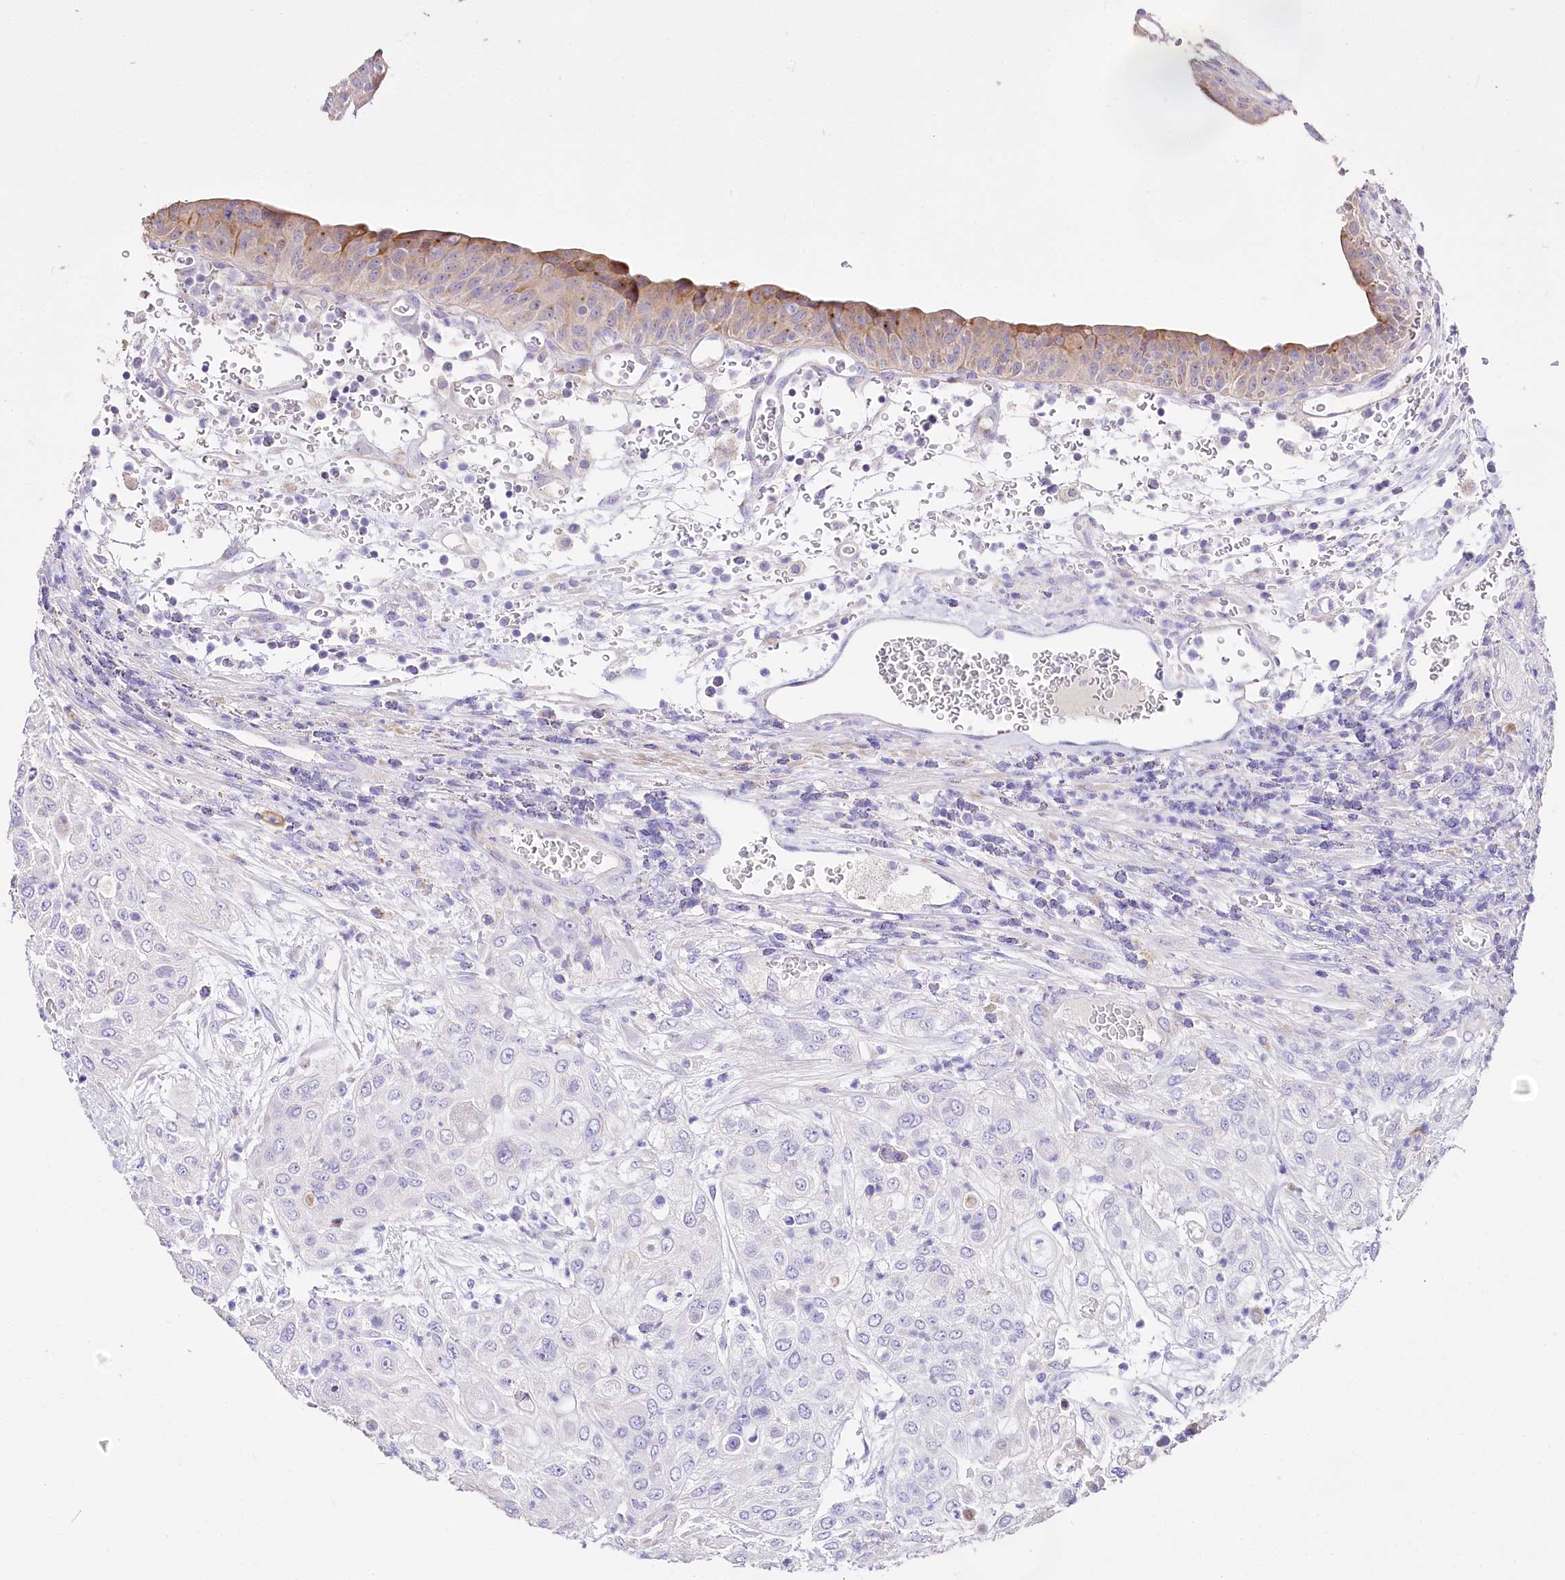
{"staining": {"intensity": "negative", "quantity": "none", "location": "none"}, "tissue": "urothelial cancer", "cell_type": "Tumor cells", "image_type": "cancer", "snomed": [{"axis": "morphology", "description": "Urothelial carcinoma, High grade"}, {"axis": "topography", "description": "Urinary bladder"}], "caption": "Immunohistochemistry (IHC) photomicrograph of urothelial cancer stained for a protein (brown), which exhibits no expression in tumor cells.", "gene": "PTER", "patient": {"sex": "female", "age": 79}}